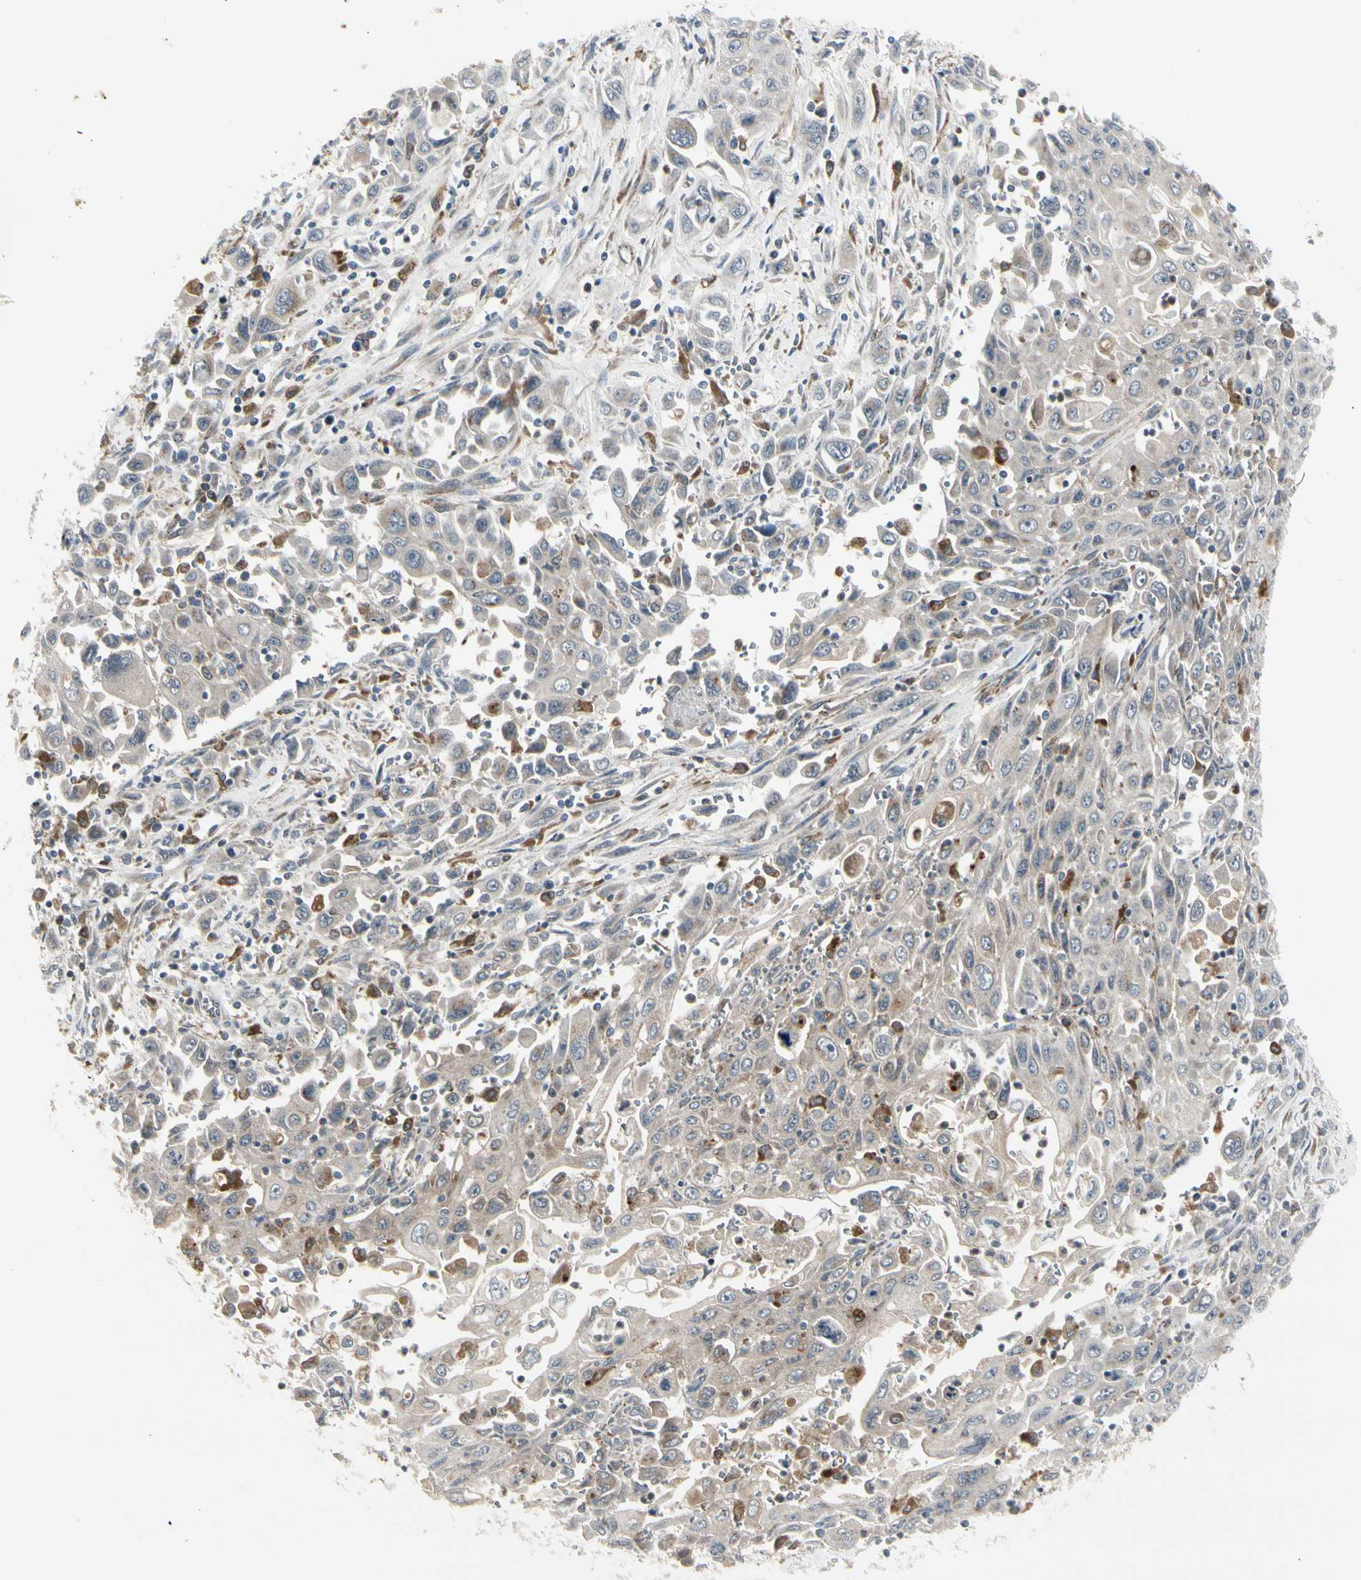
{"staining": {"intensity": "weak", "quantity": "<25%", "location": "cytoplasmic/membranous"}, "tissue": "pancreatic cancer", "cell_type": "Tumor cells", "image_type": "cancer", "snomed": [{"axis": "morphology", "description": "Adenocarcinoma, NOS"}, {"axis": "topography", "description": "Pancreas"}], "caption": "Image shows no significant protein positivity in tumor cells of pancreatic cancer (adenocarcinoma).", "gene": "GRN", "patient": {"sex": "male", "age": 70}}